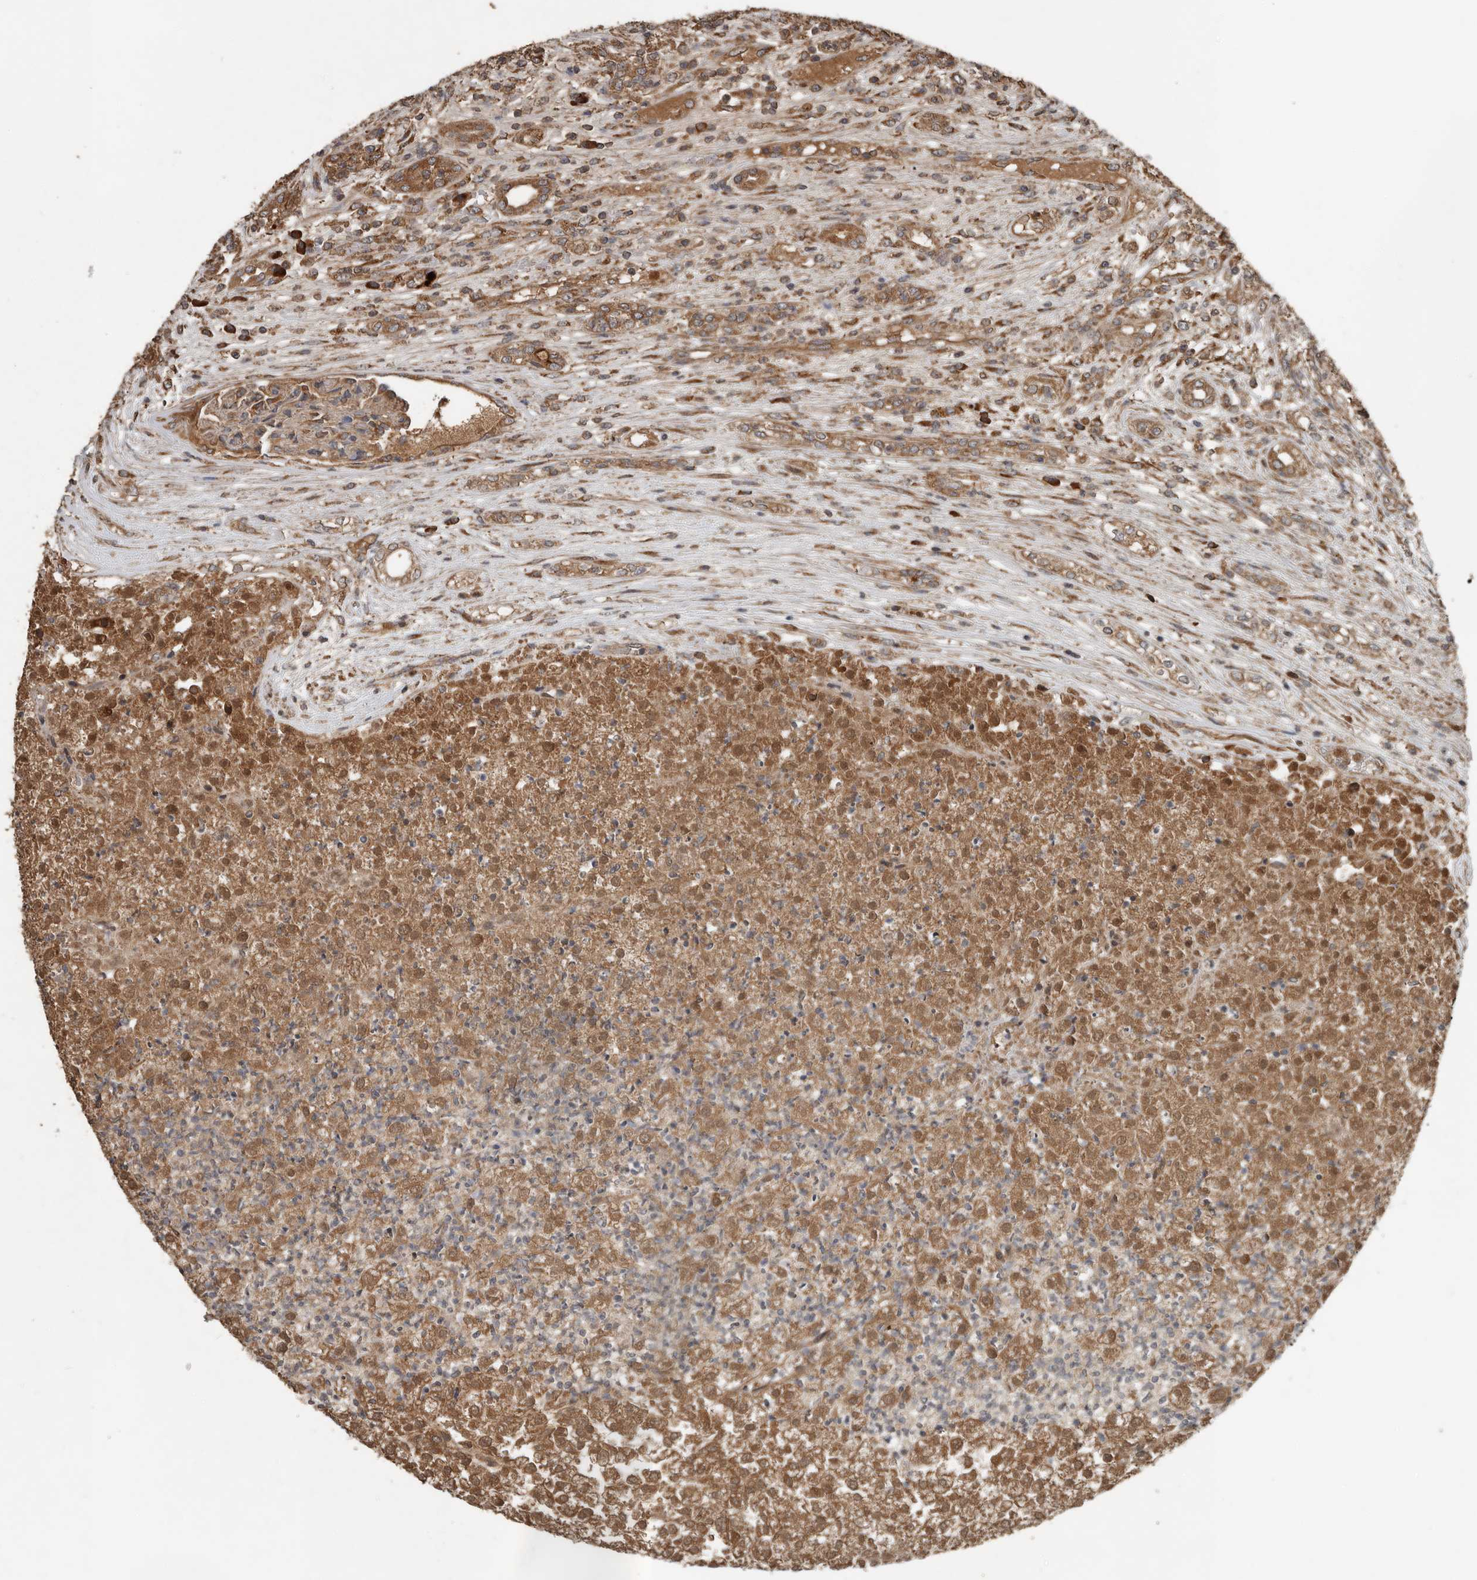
{"staining": {"intensity": "moderate", "quantity": ">75%", "location": "cytoplasmic/membranous"}, "tissue": "renal cancer", "cell_type": "Tumor cells", "image_type": "cancer", "snomed": [{"axis": "morphology", "description": "Adenocarcinoma, NOS"}, {"axis": "topography", "description": "Kidney"}], "caption": "Brown immunohistochemical staining in renal cancer (adenocarcinoma) displays moderate cytoplasmic/membranous expression in about >75% of tumor cells. (DAB (3,3'-diaminobenzidine) IHC, brown staining for protein, blue staining for nuclei).", "gene": "RNF207", "patient": {"sex": "female", "age": 54}}